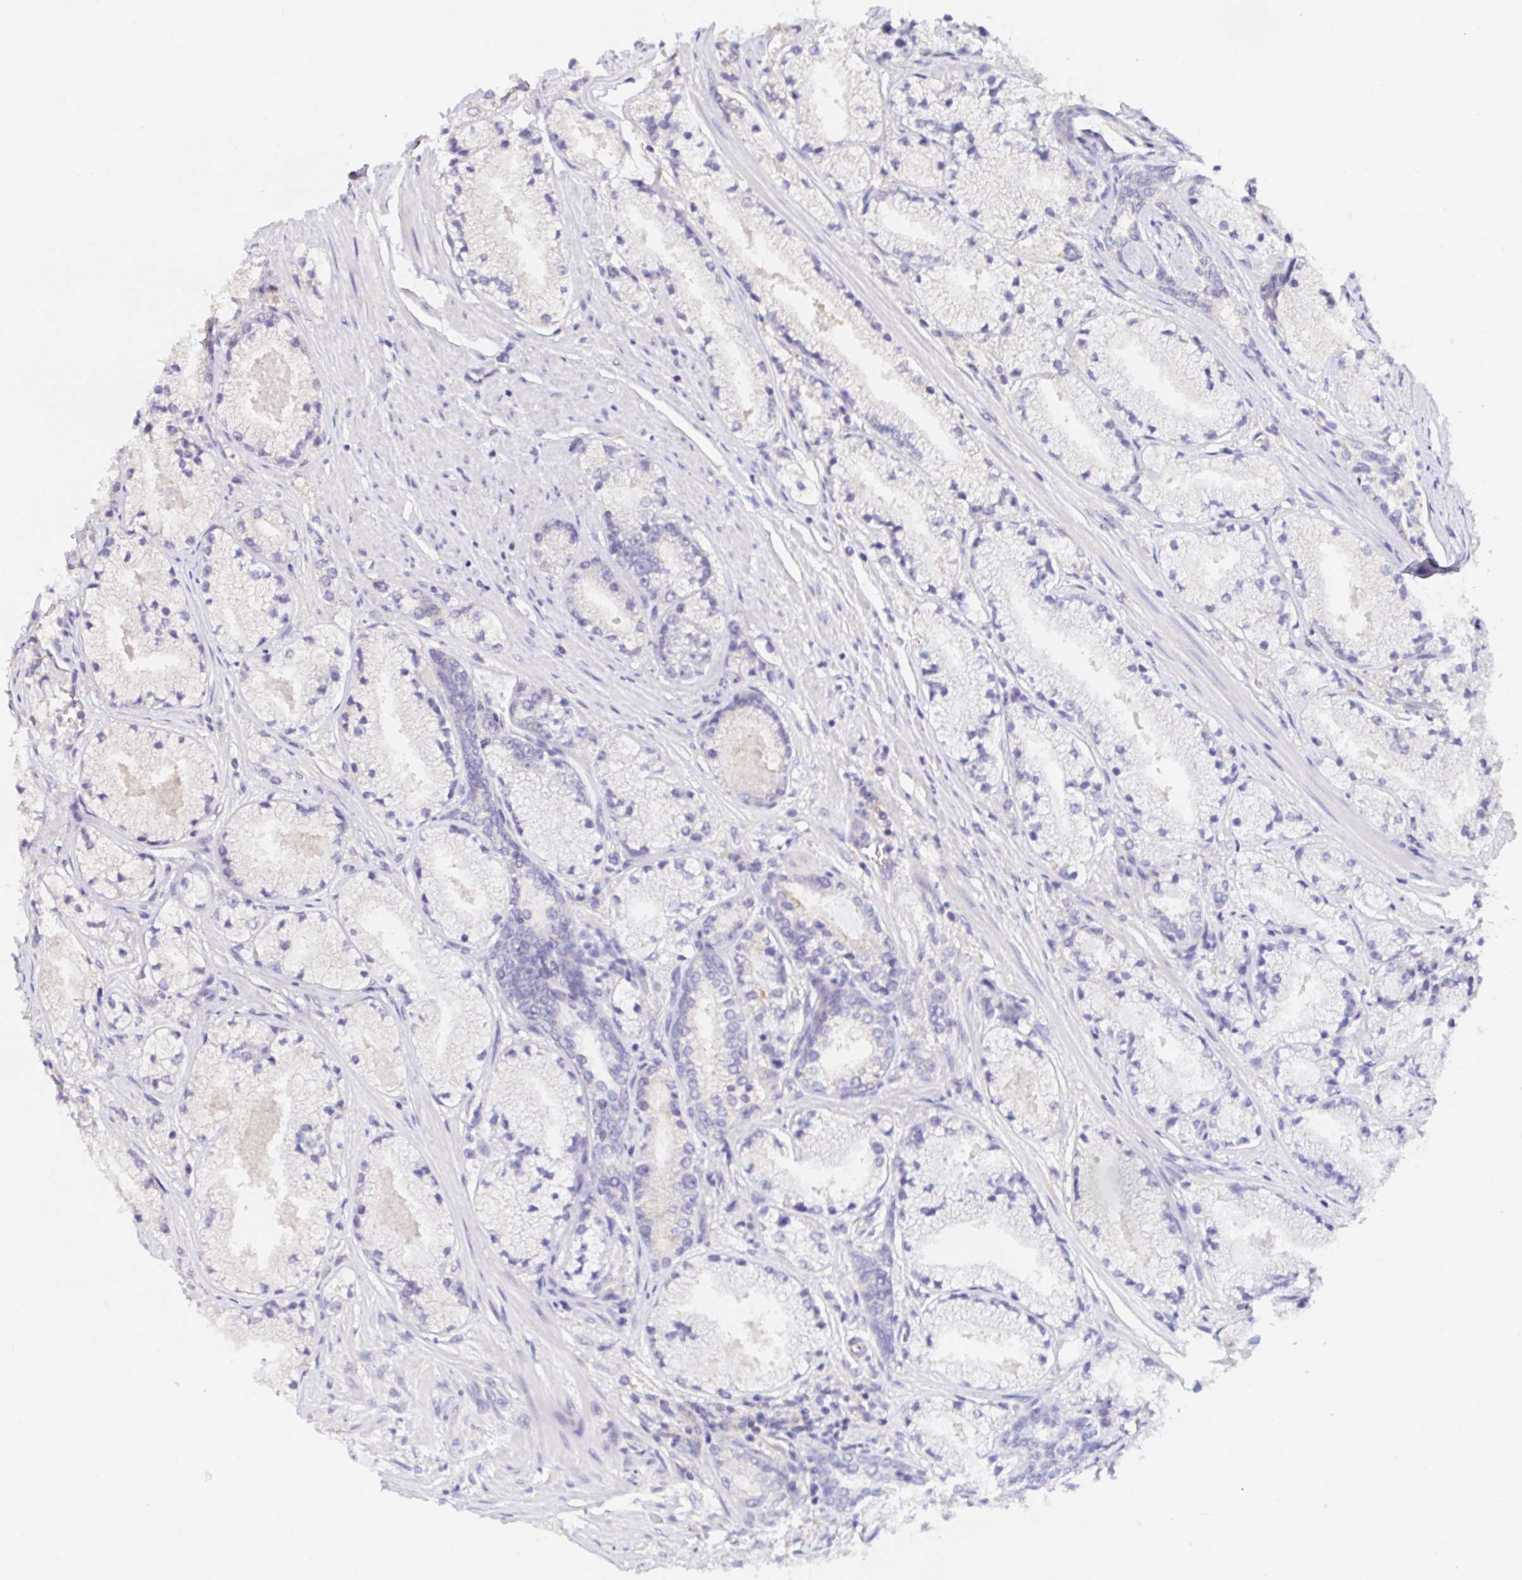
{"staining": {"intensity": "negative", "quantity": "none", "location": "none"}, "tissue": "prostate cancer", "cell_type": "Tumor cells", "image_type": "cancer", "snomed": [{"axis": "morphology", "description": "Adenocarcinoma, High grade"}, {"axis": "topography", "description": "Prostate"}], "caption": "There is no significant positivity in tumor cells of prostate adenocarcinoma (high-grade). The staining was performed using DAB to visualize the protein expression in brown, while the nuclei were stained in blue with hematoxylin (Magnification: 20x).", "gene": "RSRP1", "patient": {"sex": "male", "age": 63}}